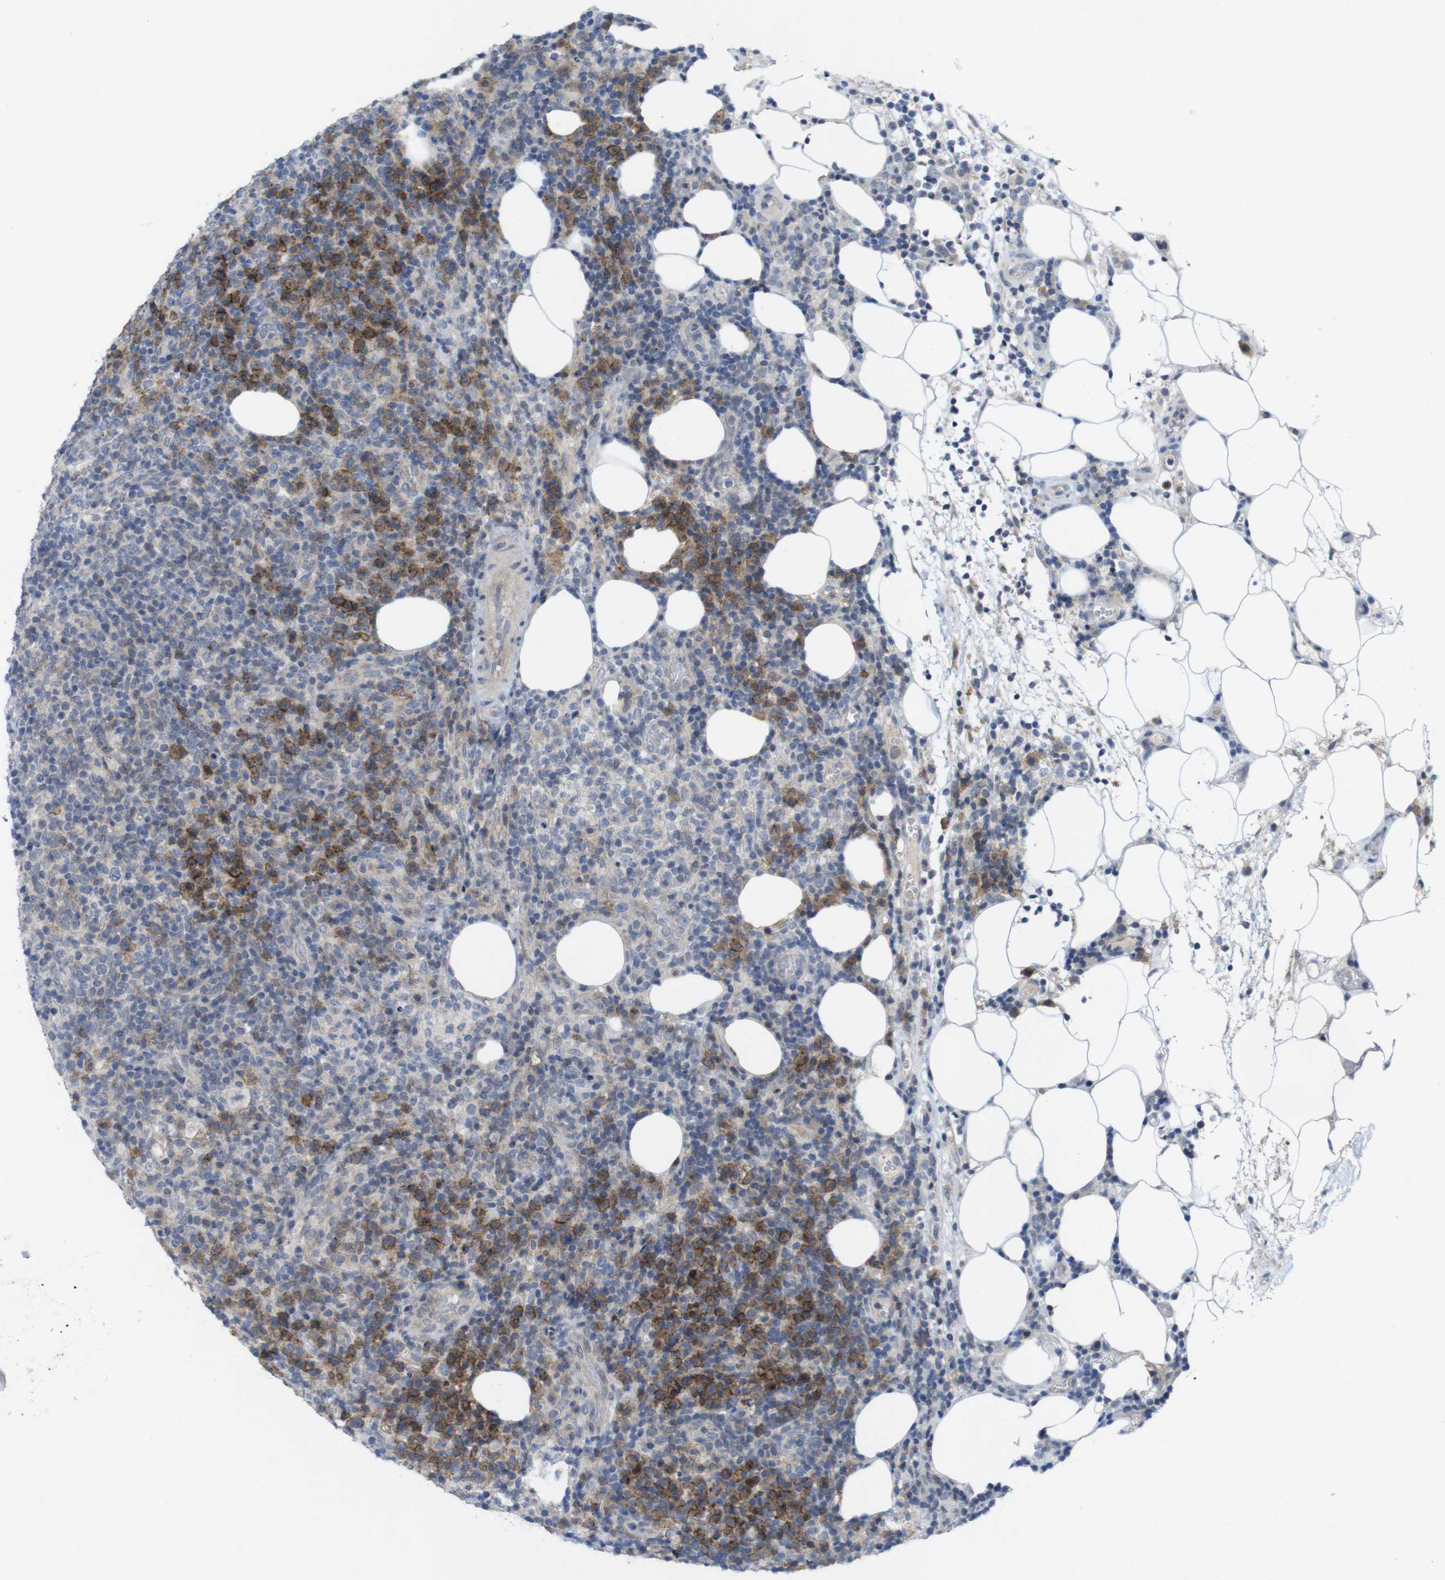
{"staining": {"intensity": "moderate", "quantity": "<25%", "location": "cytoplasmic/membranous"}, "tissue": "lymphoma", "cell_type": "Tumor cells", "image_type": "cancer", "snomed": [{"axis": "morphology", "description": "Malignant lymphoma, non-Hodgkin's type, High grade"}, {"axis": "topography", "description": "Lymph node"}], "caption": "An image showing moderate cytoplasmic/membranous staining in about <25% of tumor cells in malignant lymphoma, non-Hodgkin's type (high-grade), as visualized by brown immunohistochemical staining.", "gene": "SLAMF7", "patient": {"sex": "female", "age": 76}}